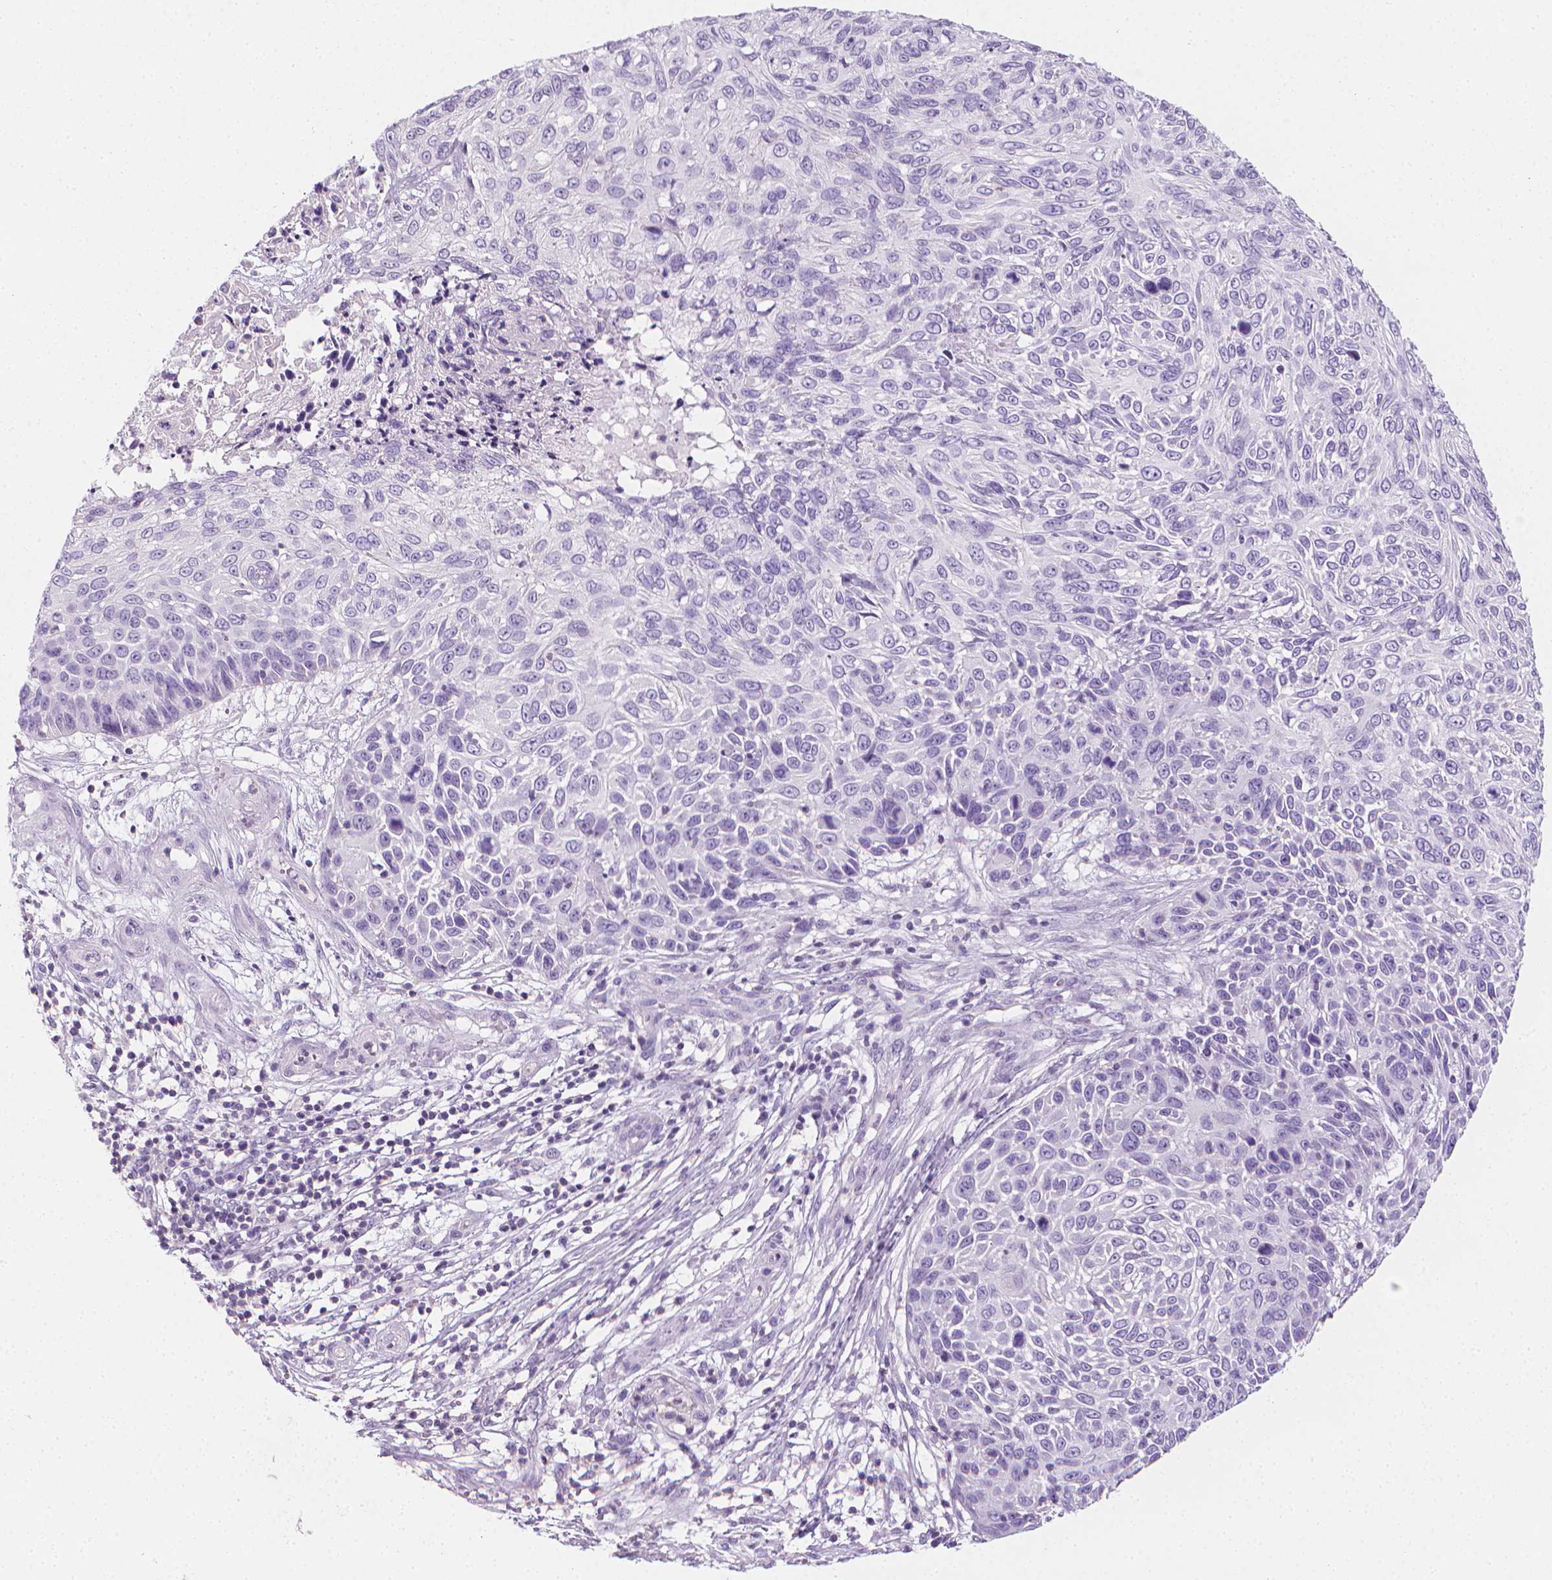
{"staining": {"intensity": "negative", "quantity": "none", "location": "none"}, "tissue": "skin cancer", "cell_type": "Tumor cells", "image_type": "cancer", "snomed": [{"axis": "morphology", "description": "Squamous cell carcinoma, NOS"}, {"axis": "topography", "description": "Skin"}], "caption": "The photomicrograph shows no staining of tumor cells in skin cancer.", "gene": "DCAF8L1", "patient": {"sex": "male", "age": 92}}